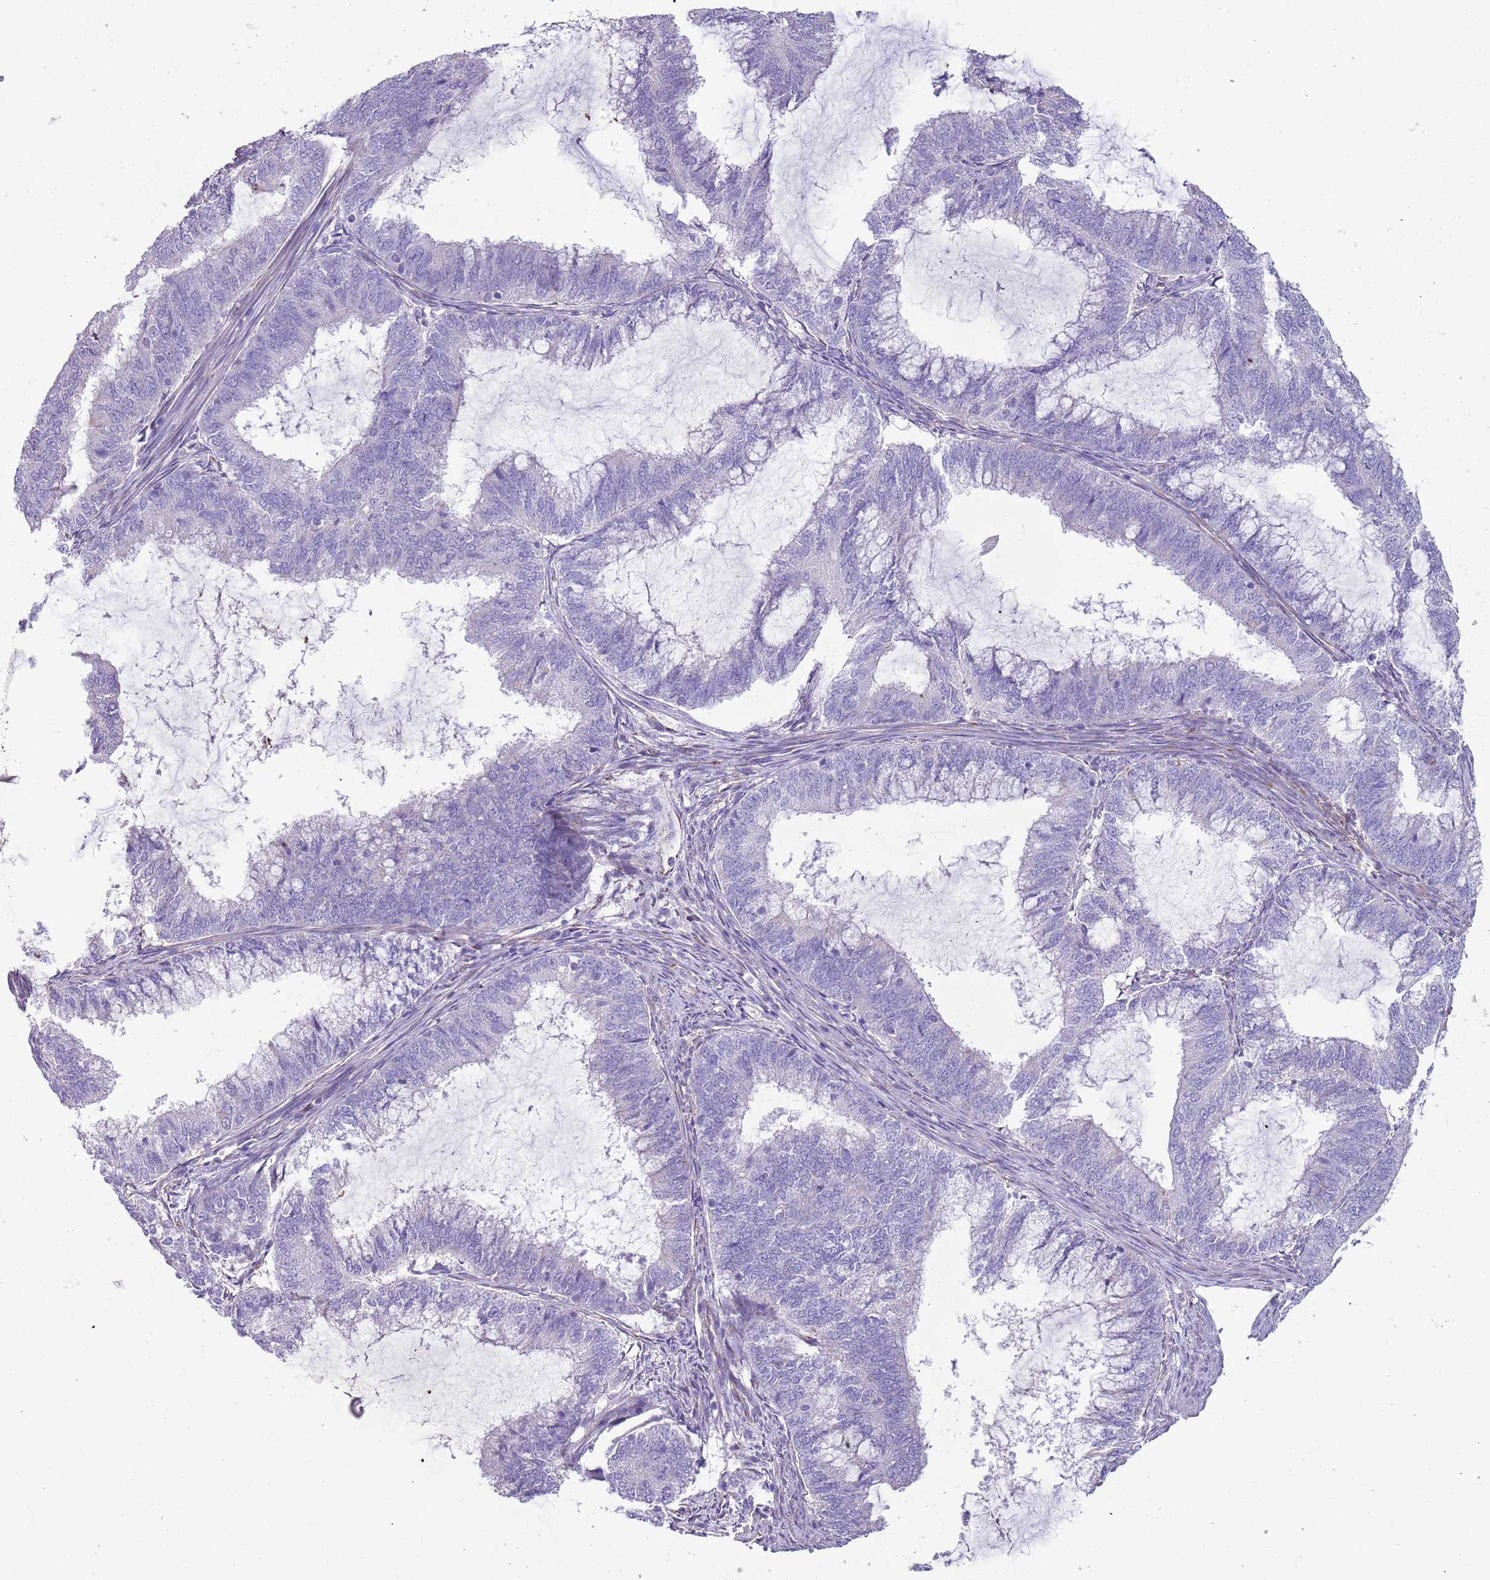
{"staining": {"intensity": "negative", "quantity": "none", "location": "none"}, "tissue": "endometrial cancer", "cell_type": "Tumor cells", "image_type": "cancer", "snomed": [{"axis": "morphology", "description": "Adenocarcinoma, NOS"}, {"axis": "topography", "description": "Endometrium"}], "caption": "Immunohistochemistry photomicrograph of neoplastic tissue: endometrial cancer (adenocarcinoma) stained with DAB displays no significant protein staining in tumor cells.", "gene": "RNF222", "patient": {"sex": "female", "age": 51}}